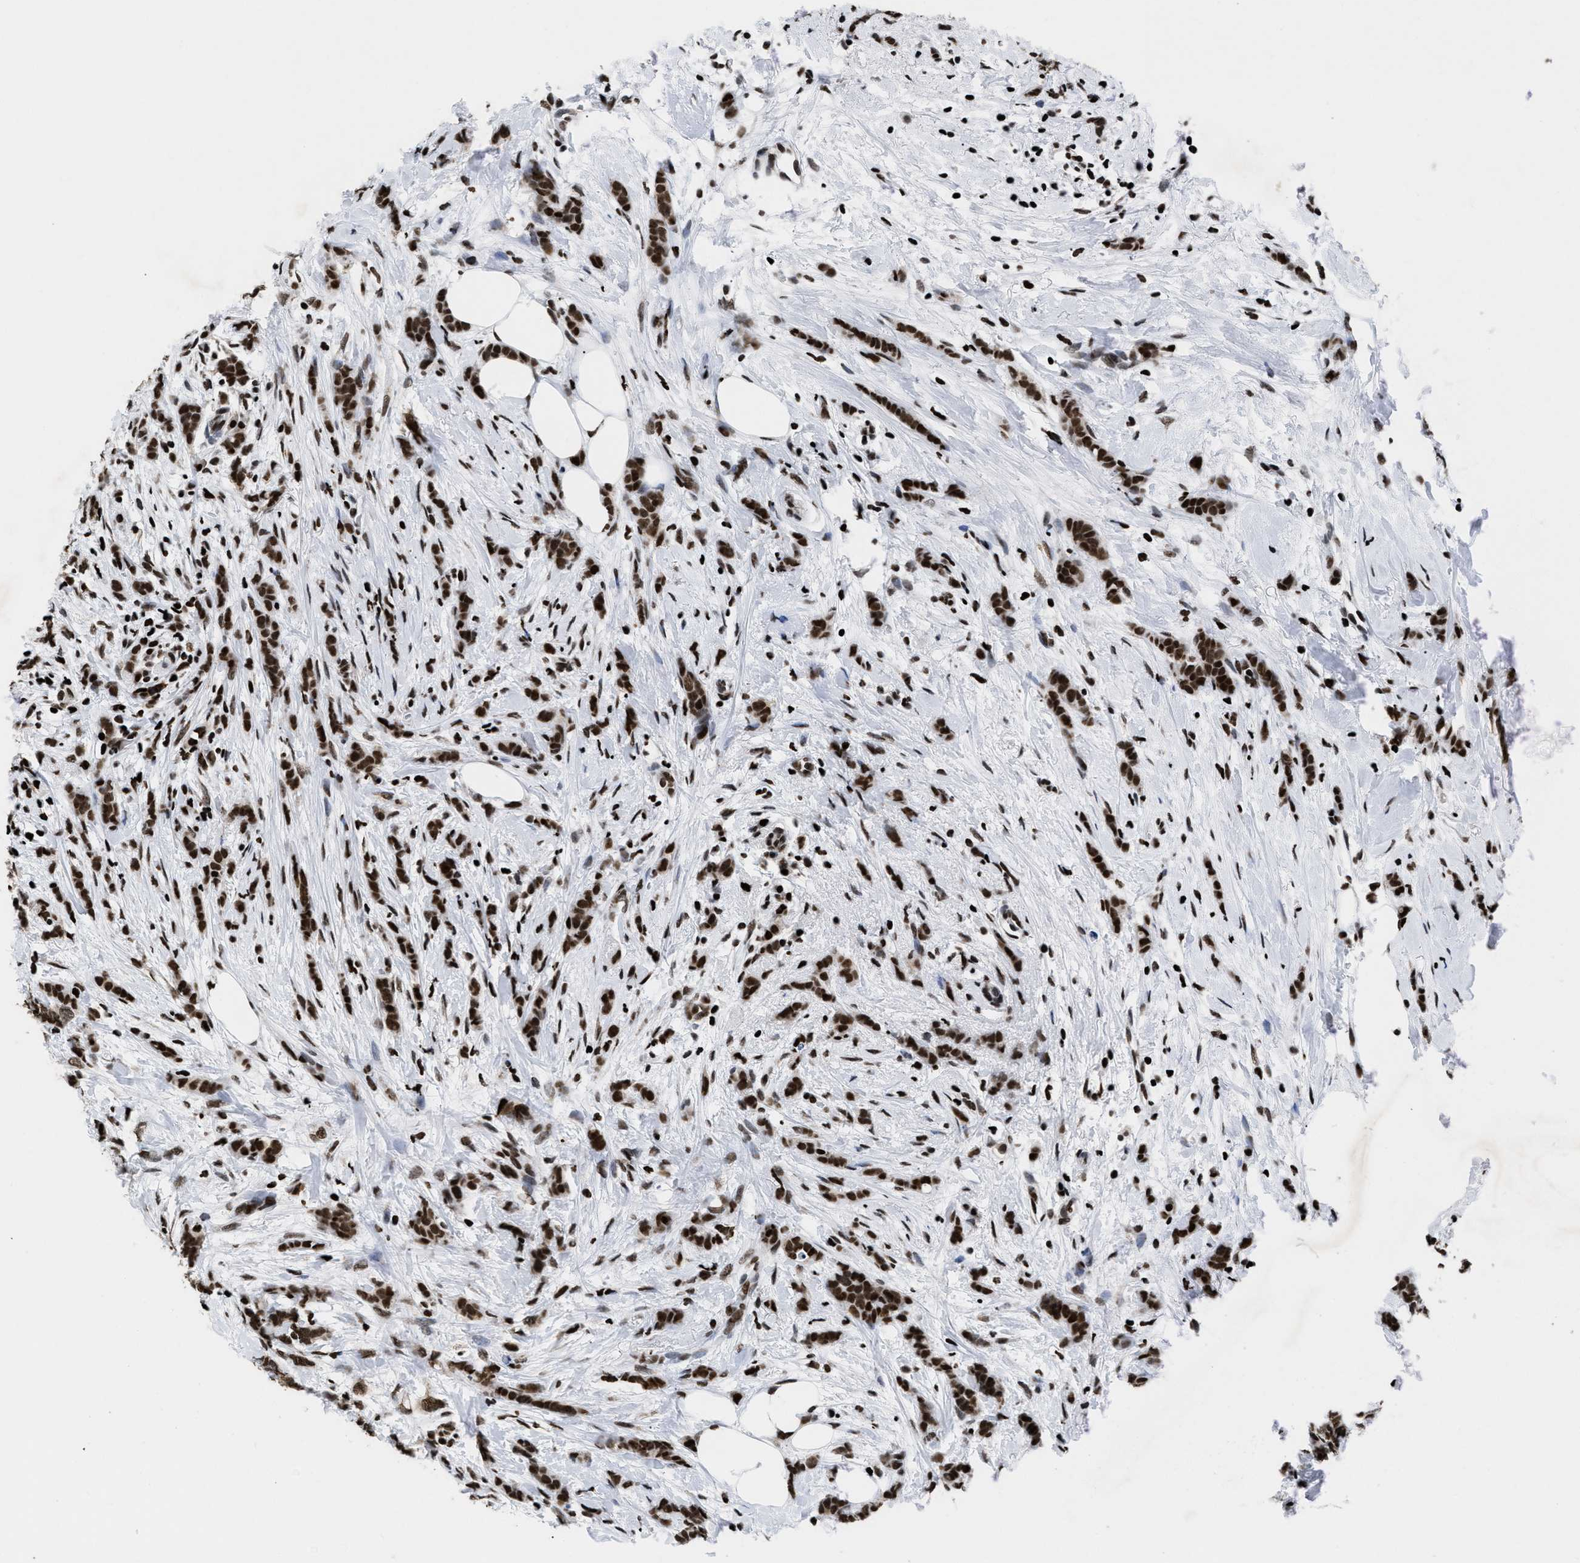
{"staining": {"intensity": "strong", "quantity": ">75%", "location": "nuclear"}, "tissue": "breast cancer", "cell_type": "Tumor cells", "image_type": "cancer", "snomed": [{"axis": "morphology", "description": "Lobular carcinoma, in situ"}, {"axis": "morphology", "description": "Lobular carcinoma"}, {"axis": "topography", "description": "Breast"}], "caption": "Breast lobular carcinoma stained with DAB immunohistochemistry shows high levels of strong nuclear positivity in about >75% of tumor cells.", "gene": "CALHM3", "patient": {"sex": "female", "age": 41}}